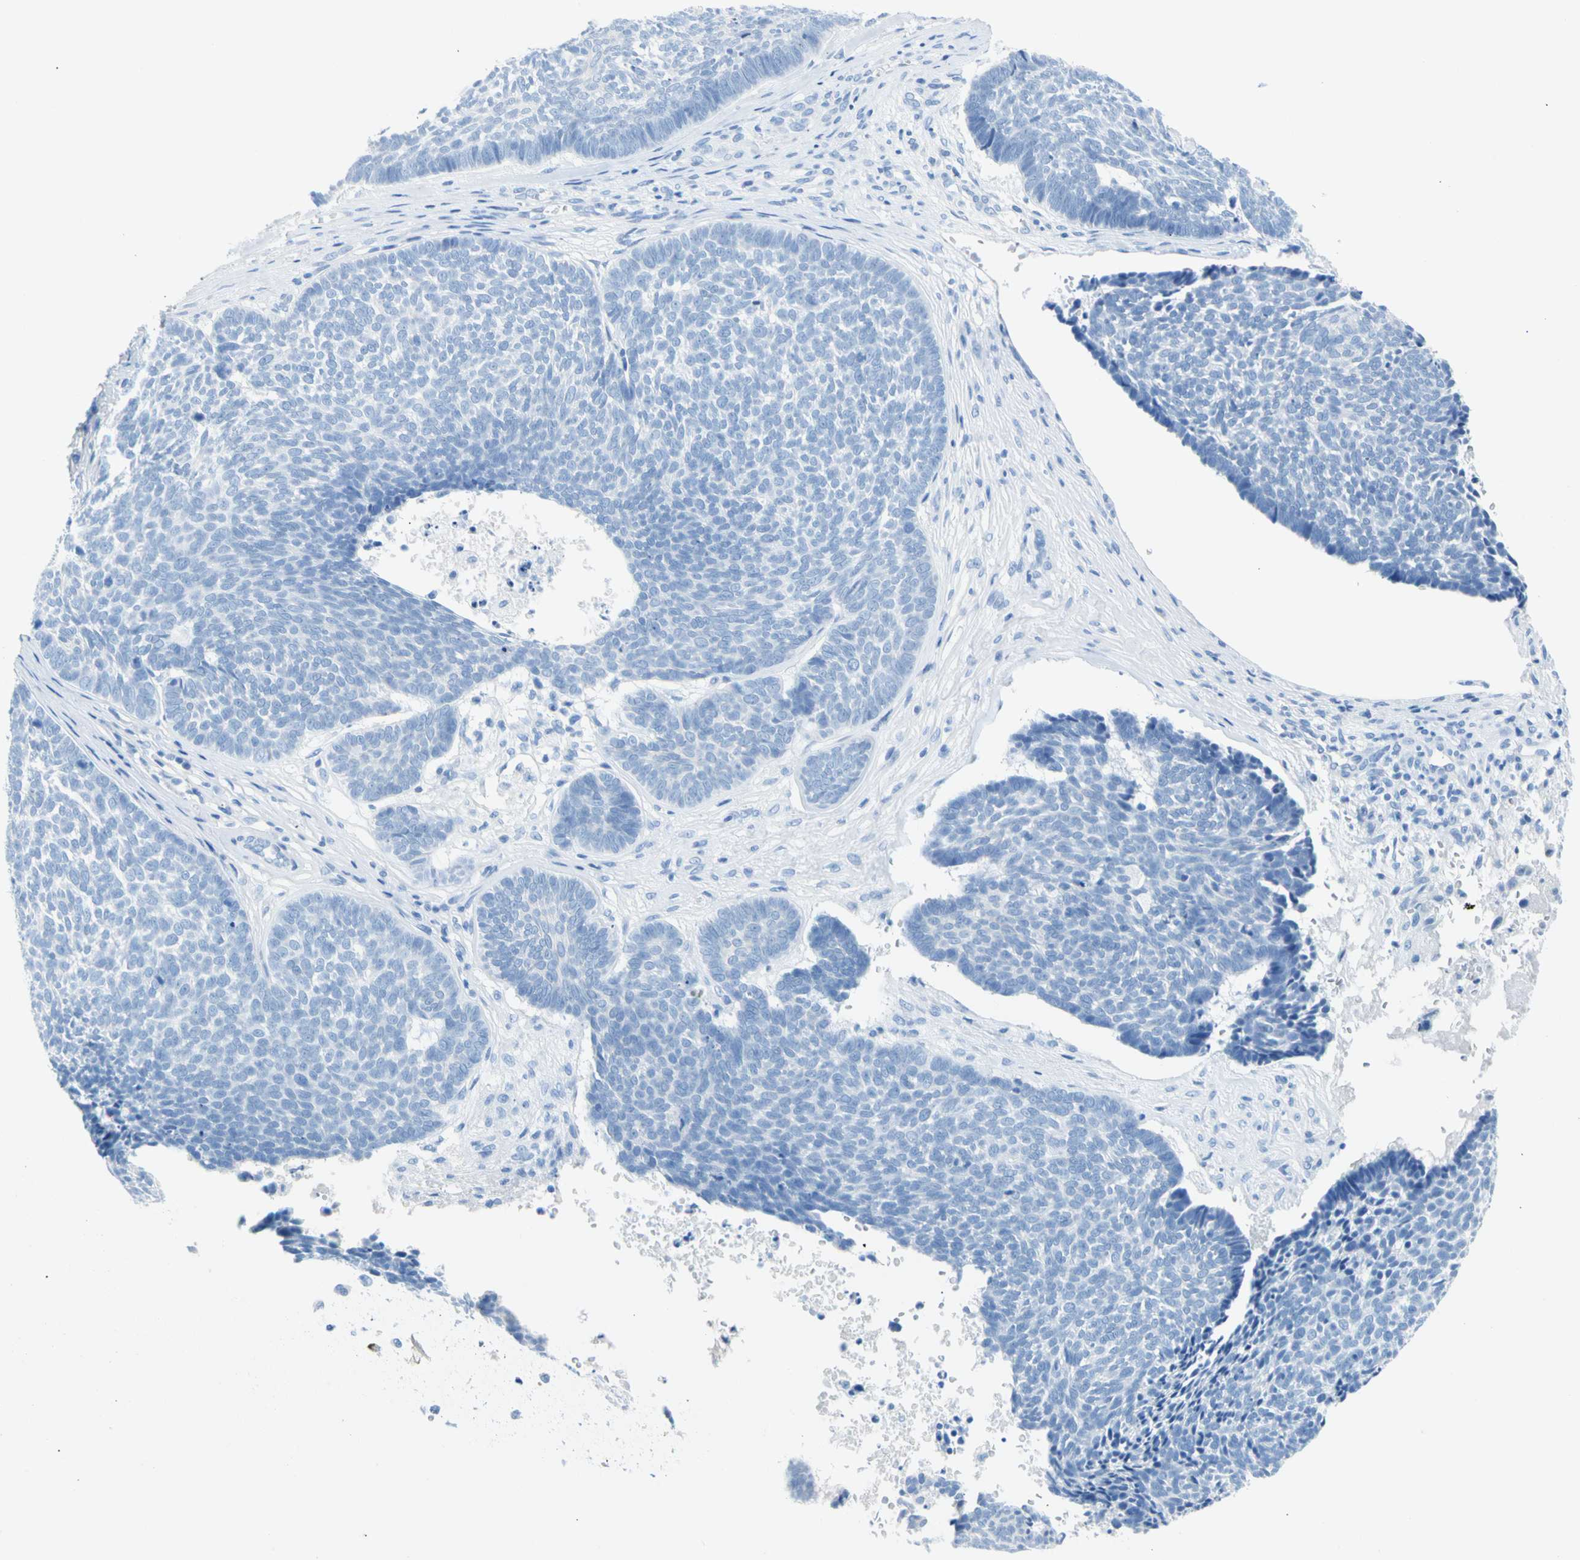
{"staining": {"intensity": "negative", "quantity": "none", "location": "none"}, "tissue": "skin cancer", "cell_type": "Tumor cells", "image_type": "cancer", "snomed": [{"axis": "morphology", "description": "Basal cell carcinoma"}, {"axis": "topography", "description": "Skin"}], "caption": "Skin cancer was stained to show a protein in brown. There is no significant expression in tumor cells.", "gene": "CEL", "patient": {"sex": "male", "age": 84}}